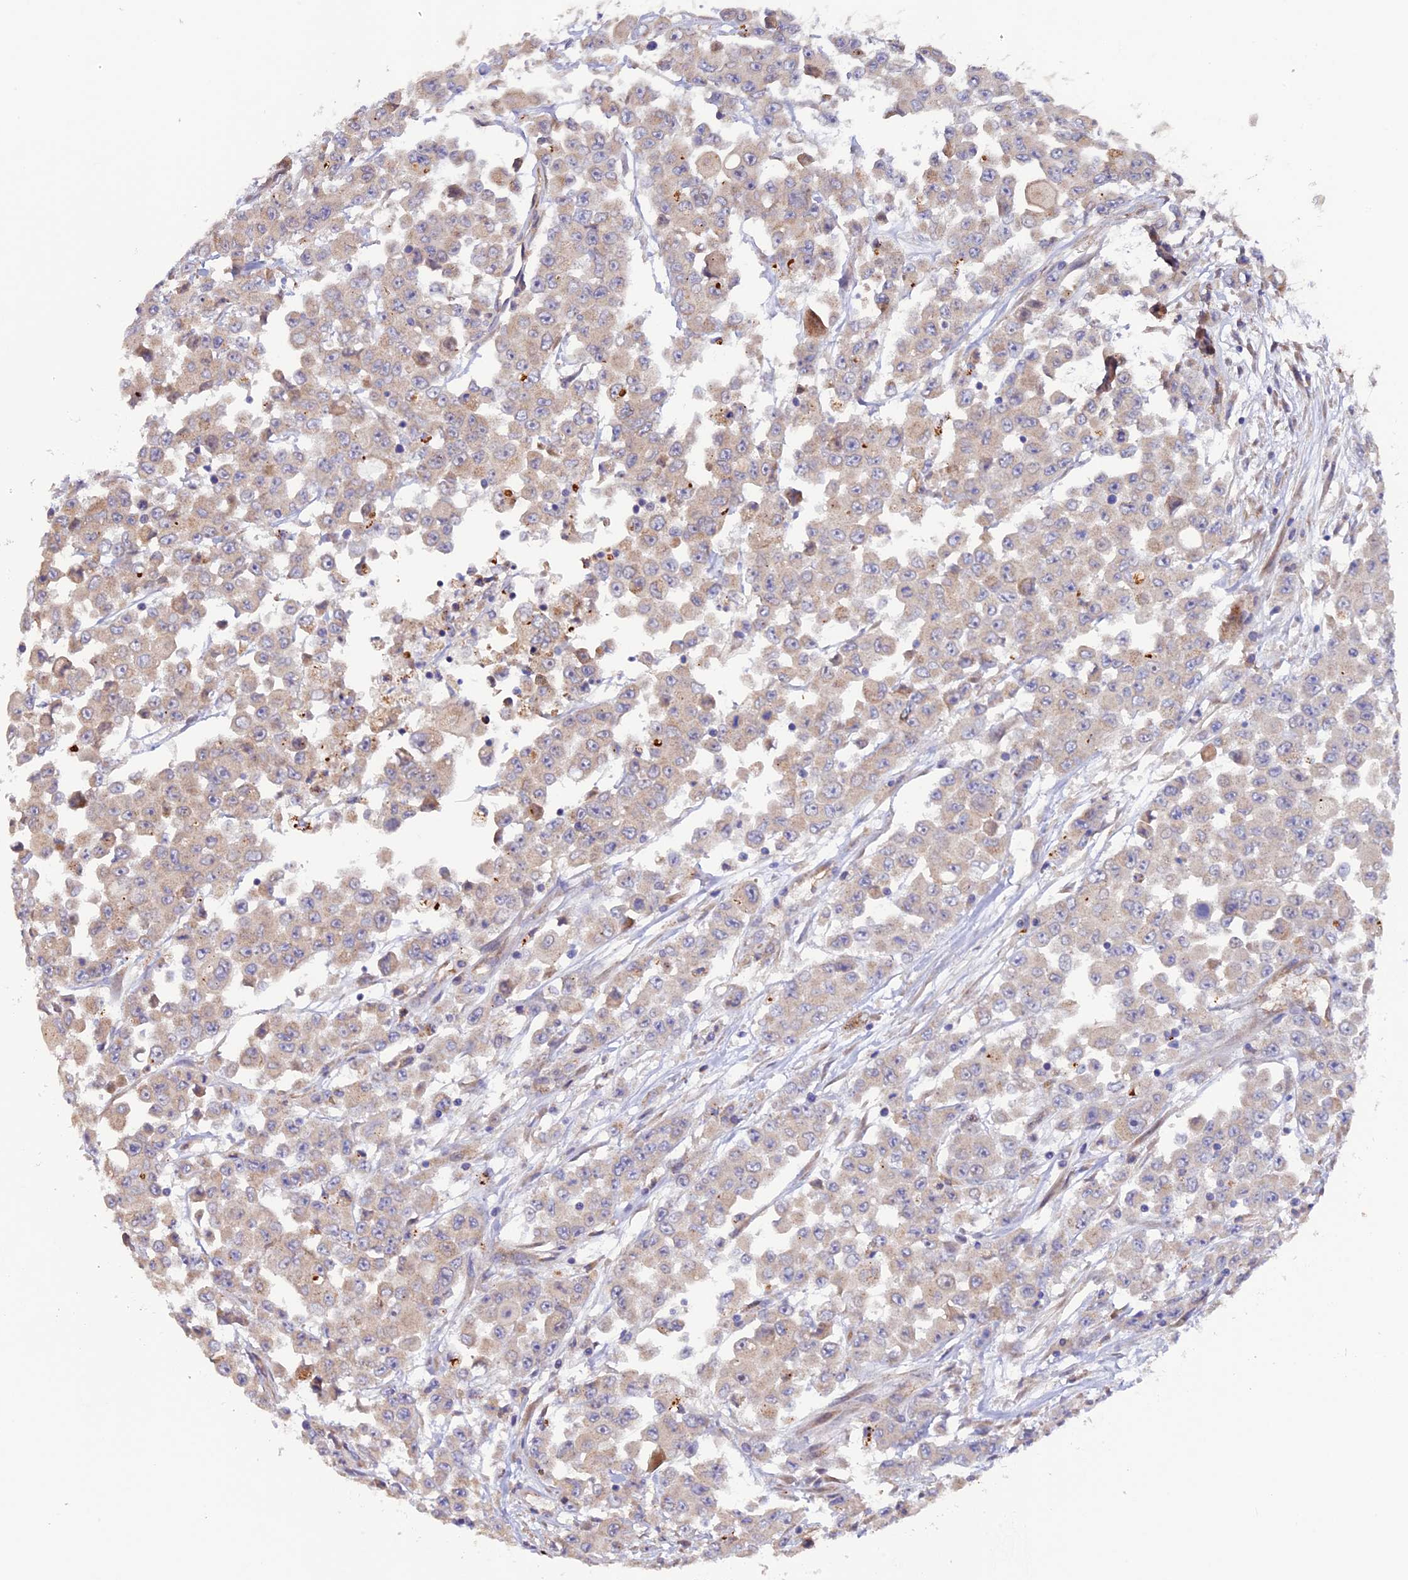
{"staining": {"intensity": "weak", "quantity": "25%-75%", "location": "cytoplasmic/membranous"}, "tissue": "colorectal cancer", "cell_type": "Tumor cells", "image_type": "cancer", "snomed": [{"axis": "morphology", "description": "Adenocarcinoma, NOS"}, {"axis": "topography", "description": "Colon"}], "caption": "Human colorectal cancer stained for a protein (brown) displays weak cytoplasmic/membranous positive positivity in approximately 25%-75% of tumor cells.", "gene": "DUS3L", "patient": {"sex": "male", "age": 51}}